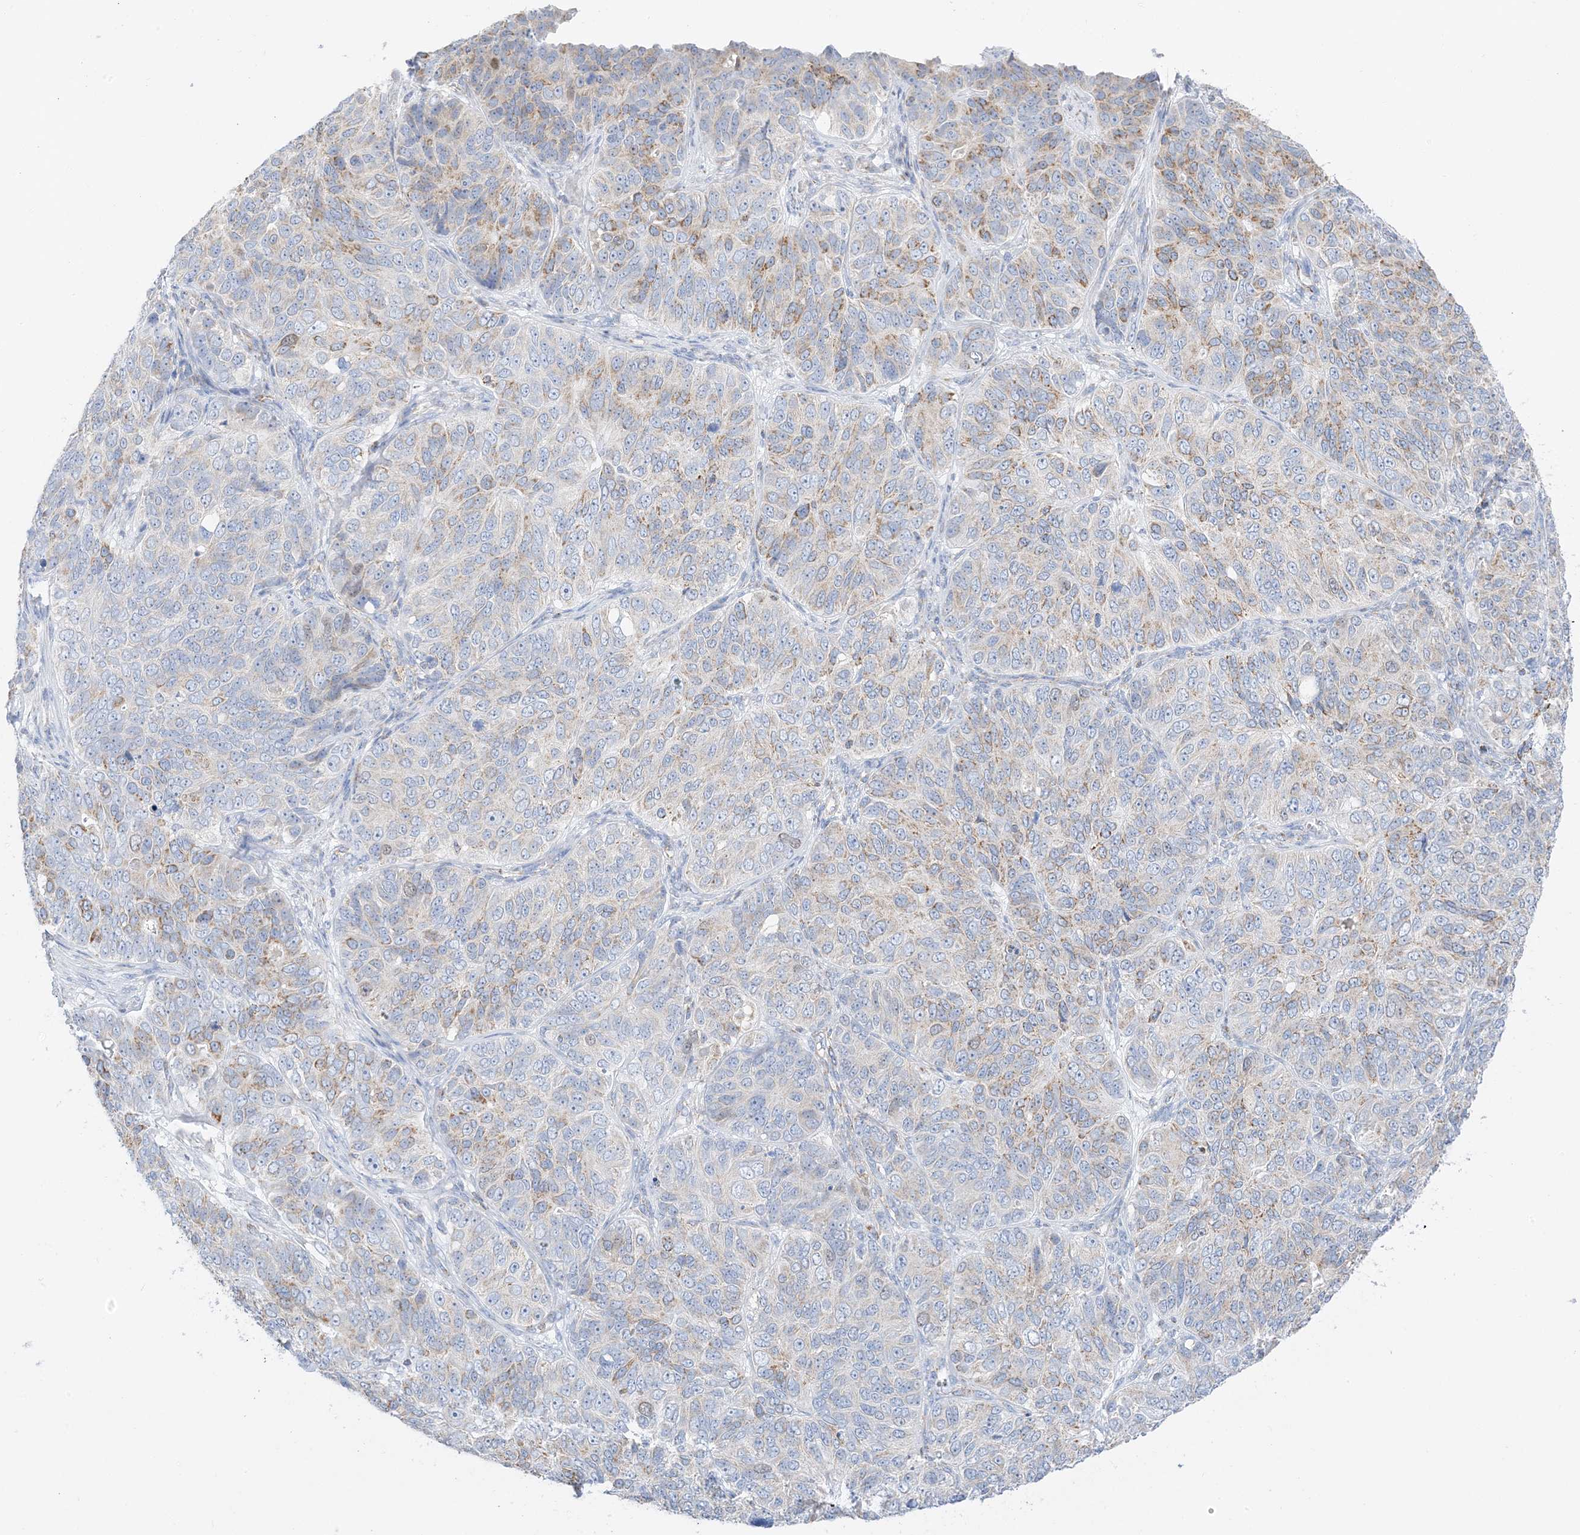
{"staining": {"intensity": "moderate", "quantity": "<25%", "location": "cytoplasmic/membranous"}, "tissue": "ovarian cancer", "cell_type": "Tumor cells", "image_type": "cancer", "snomed": [{"axis": "morphology", "description": "Carcinoma, endometroid"}, {"axis": "topography", "description": "Ovary"}], "caption": "The micrograph demonstrates a brown stain indicating the presence of a protein in the cytoplasmic/membranous of tumor cells in endometroid carcinoma (ovarian).", "gene": "CAPN13", "patient": {"sex": "female", "age": 51}}